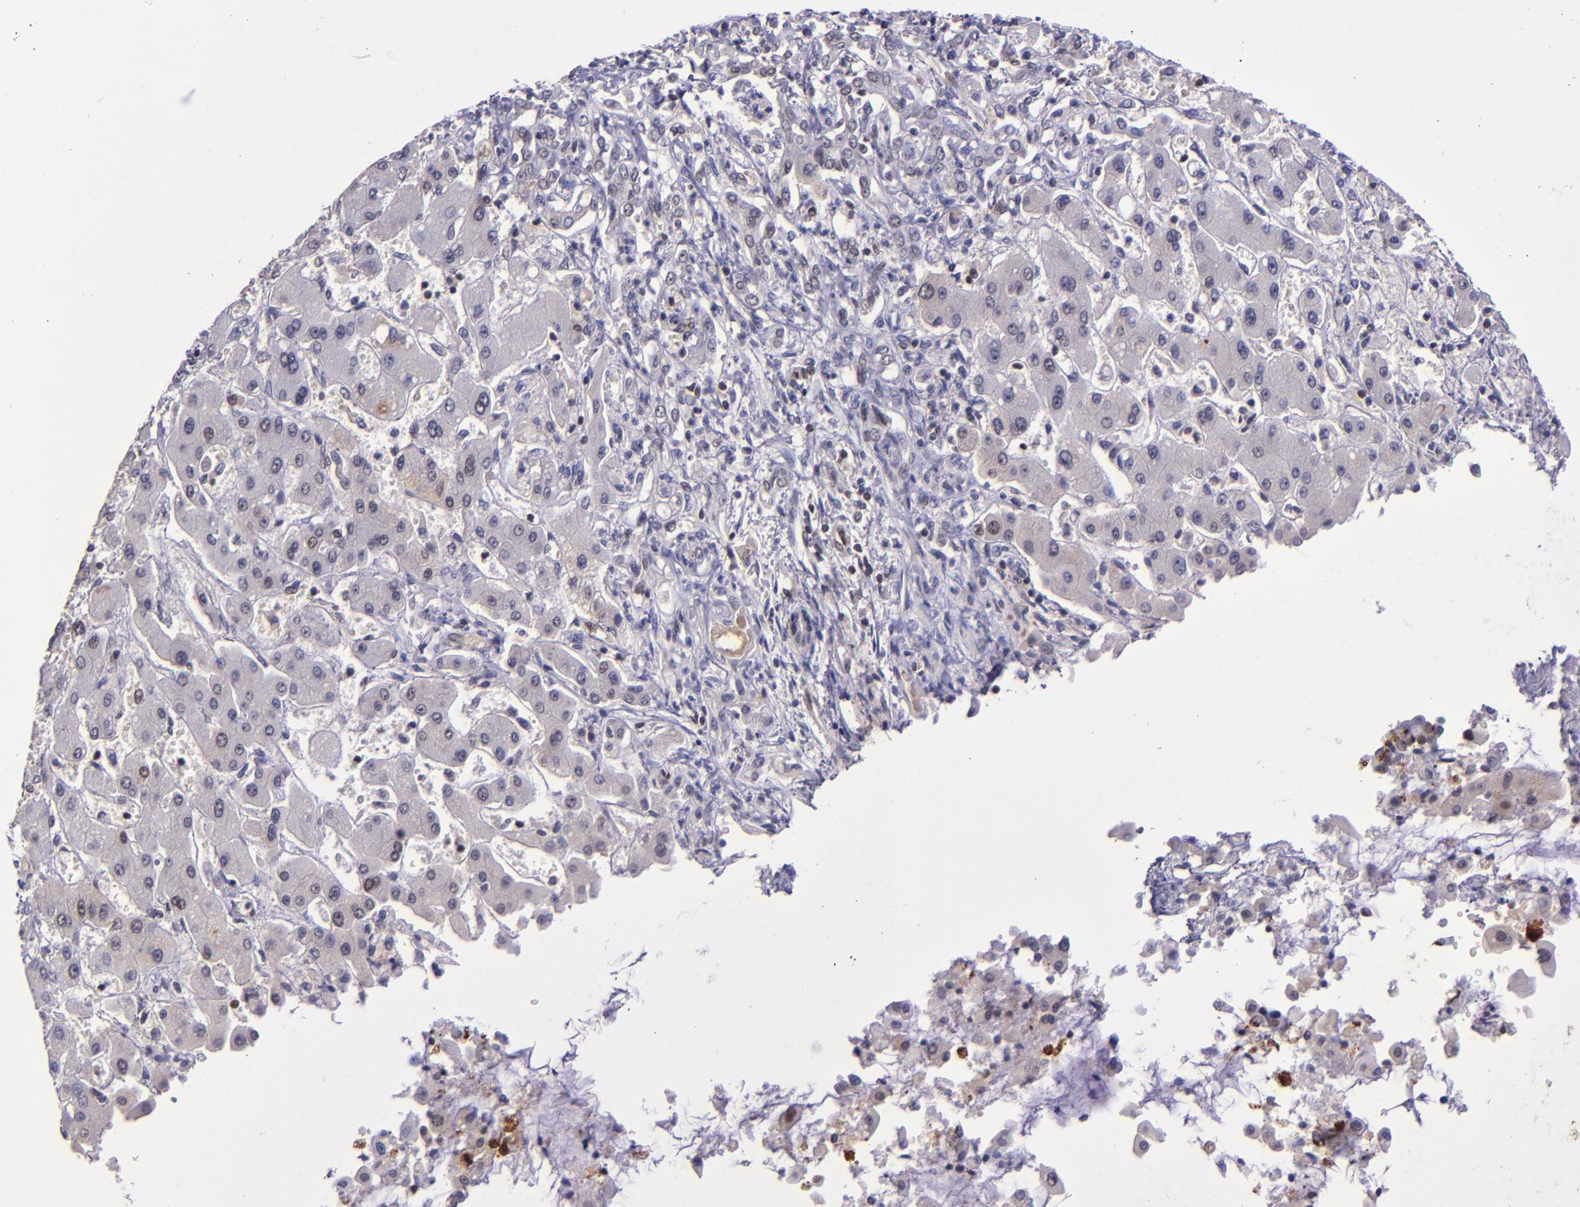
{"staining": {"intensity": "negative", "quantity": "none", "location": "none"}, "tissue": "liver cancer", "cell_type": "Tumor cells", "image_type": "cancer", "snomed": [{"axis": "morphology", "description": "Cholangiocarcinoma"}, {"axis": "topography", "description": "Liver"}], "caption": "Liver cancer (cholangiocarcinoma) was stained to show a protein in brown. There is no significant expression in tumor cells.", "gene": "MGMT", "patient": {"sex": "male", "age": 50}}